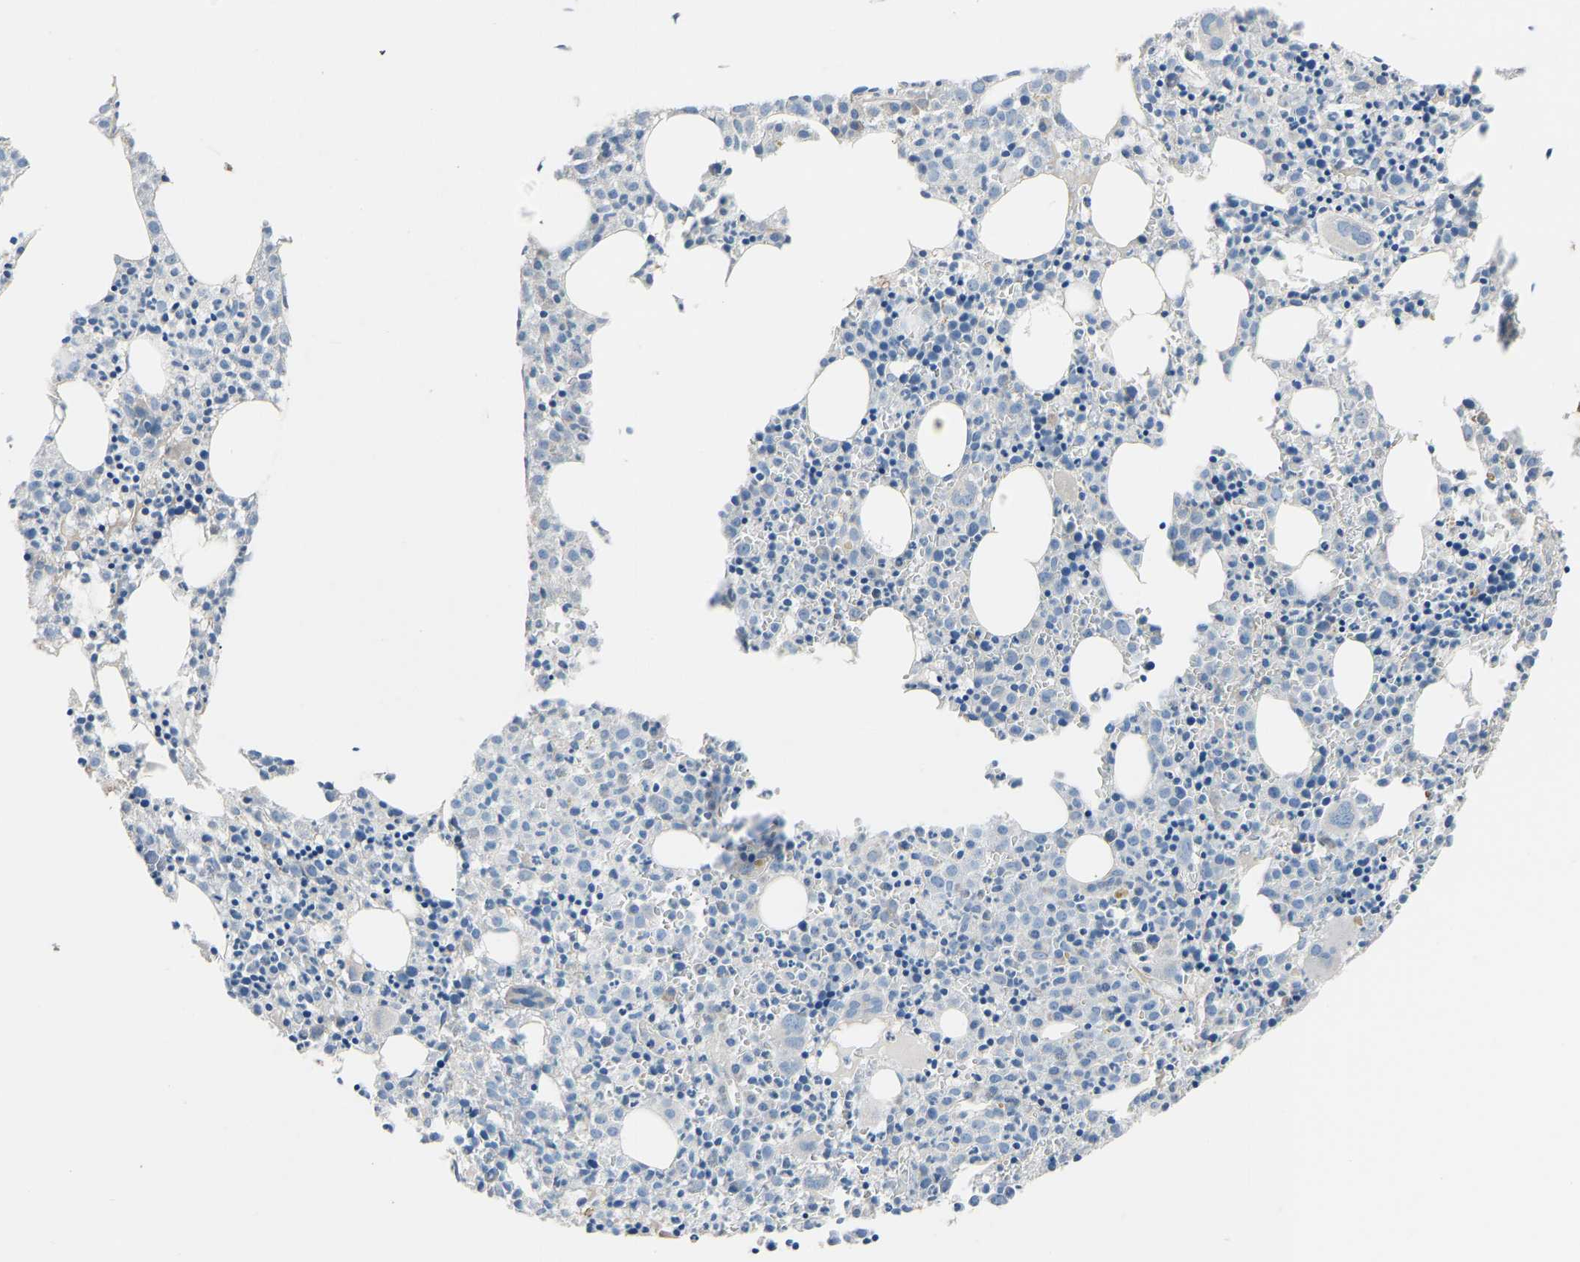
{"staining": {"intensity": "weak", "quantity": "<25%", "location": "cytoplasmic/membranous"}, "tissue": "bone marrow", "cell_type": "Hematopoietic cells", "image_type": "normal", "snomed": [{"axis": "morphology", "description": "Normal tissue, NOS"}, {"axis": "morphology", "description": "Inflammation, NOS"}, {"axis": "topography", "description": "Bone marrow"}], "caption": "DAB immunohistochemical staining of normal human bone marrow demonstrates no significant expression in hematopoietic cells.", "gene": "TGFBR3", "patient": {"sex": "male", "age": 25}}